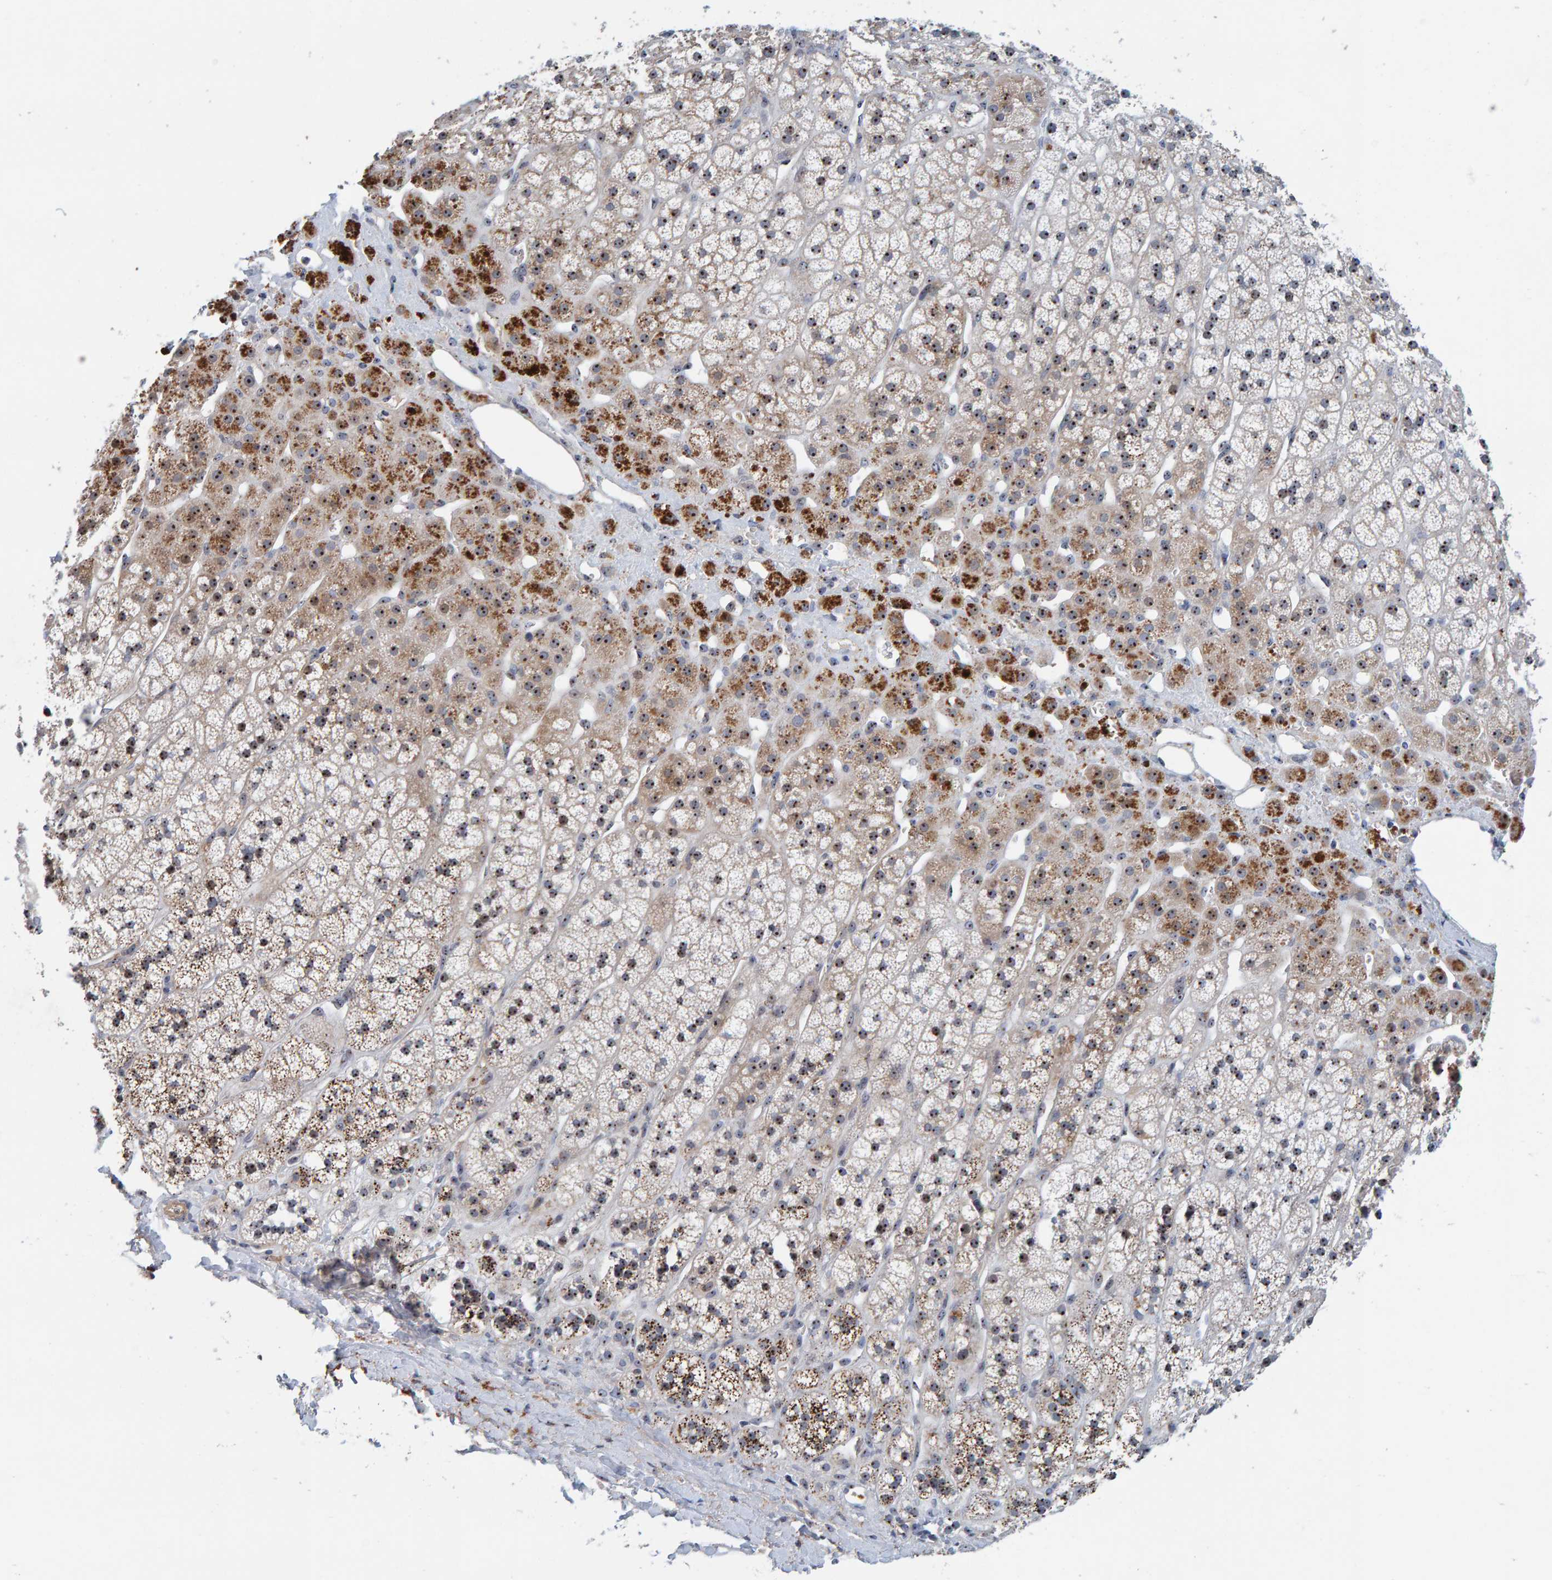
{"staining": {"intensity": "strong", "quantity": ">75%", "location": "cytoplasmic/membranous,nuclear"}, "tissue": "adrenal gland", "cell_type": "Glandular cells", "image_type": "normal", "snomed": [{"axis": "morphology", "description": "Normal tissue, NOS"}, {"axis": "topography", "description": "Adrenal gland"}], "caption": "Immunohistochemical staining of benign adrenal gland shows high levels of strong cytoplasmic/membranous,nuclear expression in approximately >75% of glandular cells. Immunohistochemistry (ihc) stains the protein in brown and the nuclei are stained blue.", "gene": "NOL11", "patient": {"sex": "male", "age": 56}}